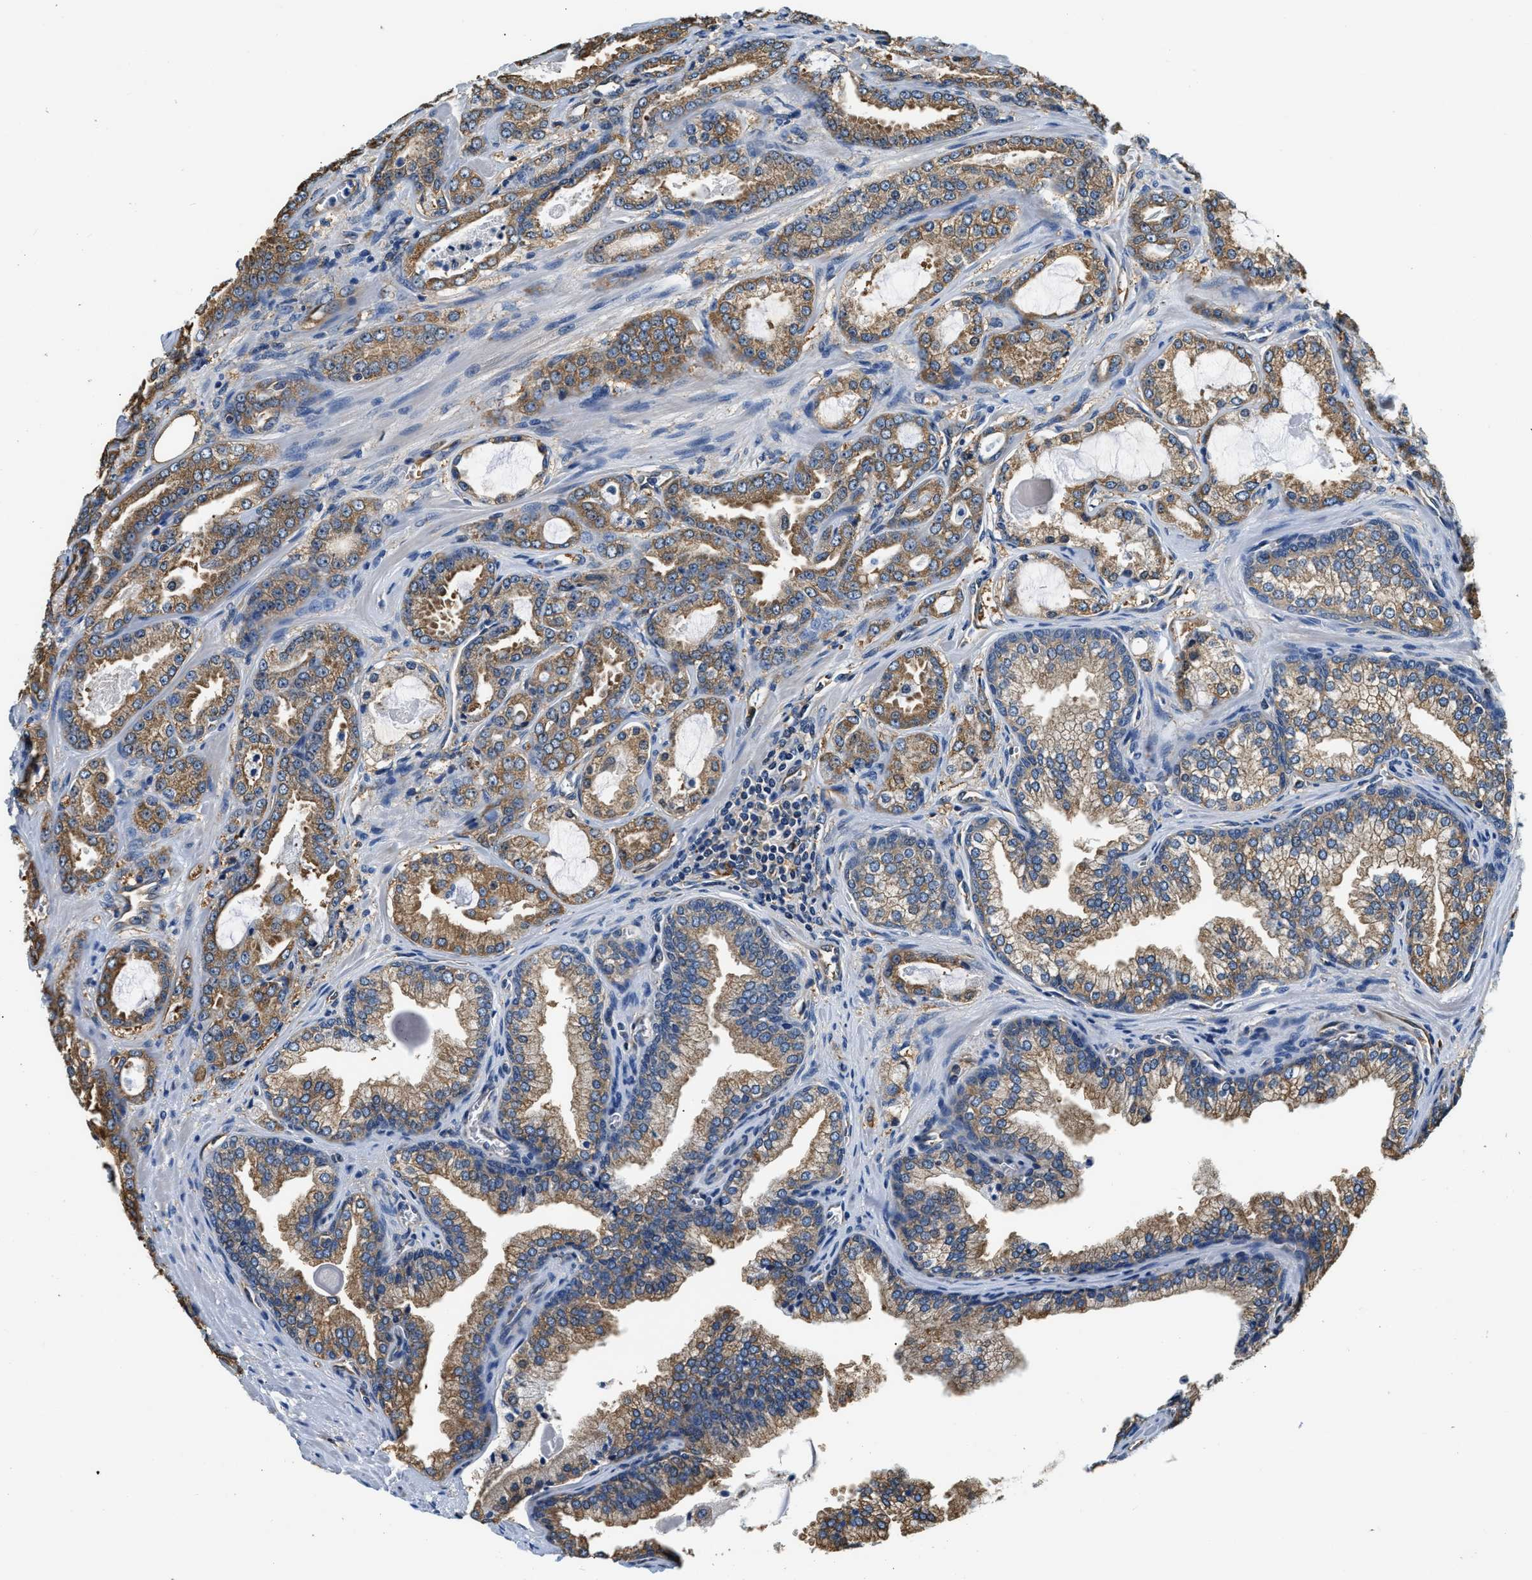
{"staining": {"intensity": "moderate", "quantity": ">75%", "location": "cytoplasmic/membranous"}, "tissue": "prostate cancer", "cell_type": "Tumor cells", "image_type": "cancer", "snomed": [{"axis": "morphology", "description": "Adenocarcinoma, High grade"}, {"axis": "topography", "description": "Prostate"}], "caption": "IHC of human high-grade adenocarcinoma (prostate) displays medium levels of moderate cytoplasmic/membranous positivity in approximately >75% of tumor cells.", "gene": "PPP2R1B", "patient": {"sex": "male", "age": 65}}